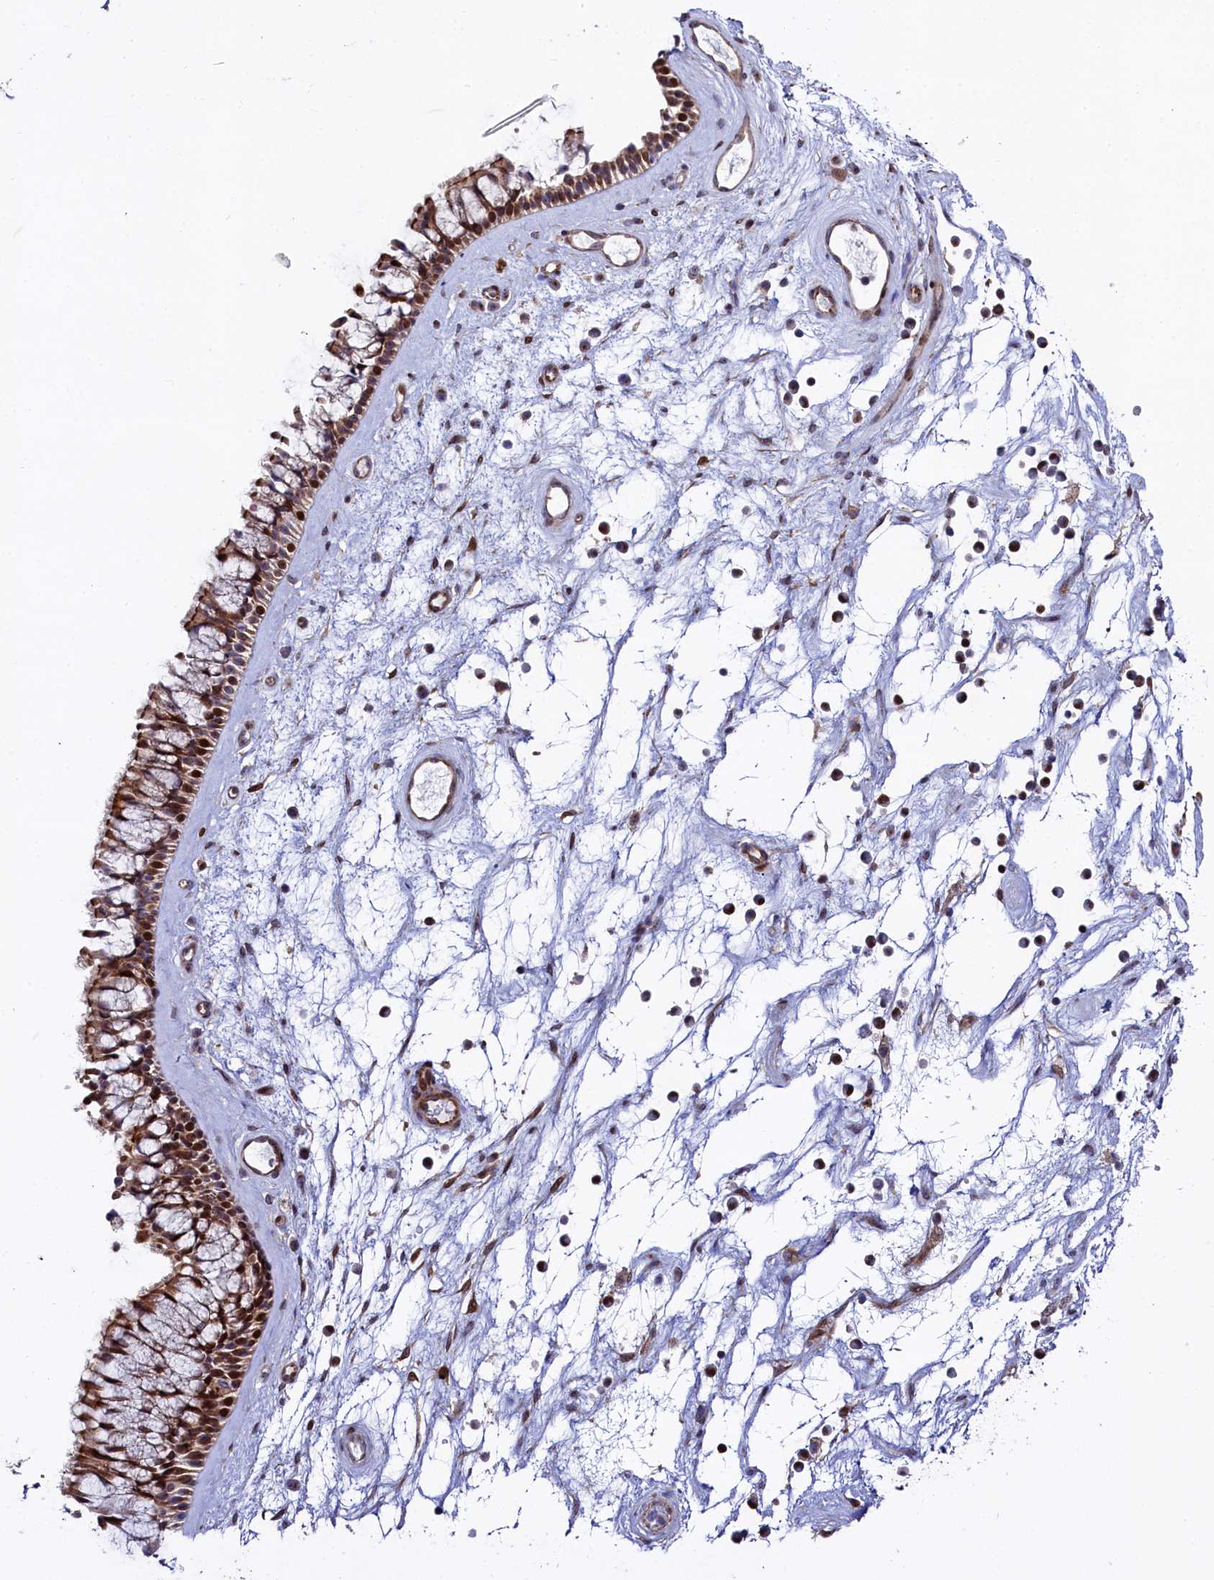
{"staining": {"intensity": "moderate", "quantity": ">75%", "location": "cytoplasmic/membranous,nuclear"}, "tissue": "nasopharynx", "cell_type": "Respiratory epithelial cells", "image_type": "normal", "snomed": [{"axis": "morphology", "description": "Normal tissue, NOS"}, {"axis": "topography", "description": "Nasopharynx"}], "caption": "Normal nasopharynx was stained to show a protein in brown. There is medium levels of moderate cytoplasmic/membranous,nuclear staining in about >75% of respiratory epithelial cells. The staining was performed using DAB (3,3'-diaminobenzidine), with brown indicating positive protein expression. Nuclei are stained blue with hematoxylin.", "gene": "TGDS", "patient": {"sex": "male", "age": 64}}